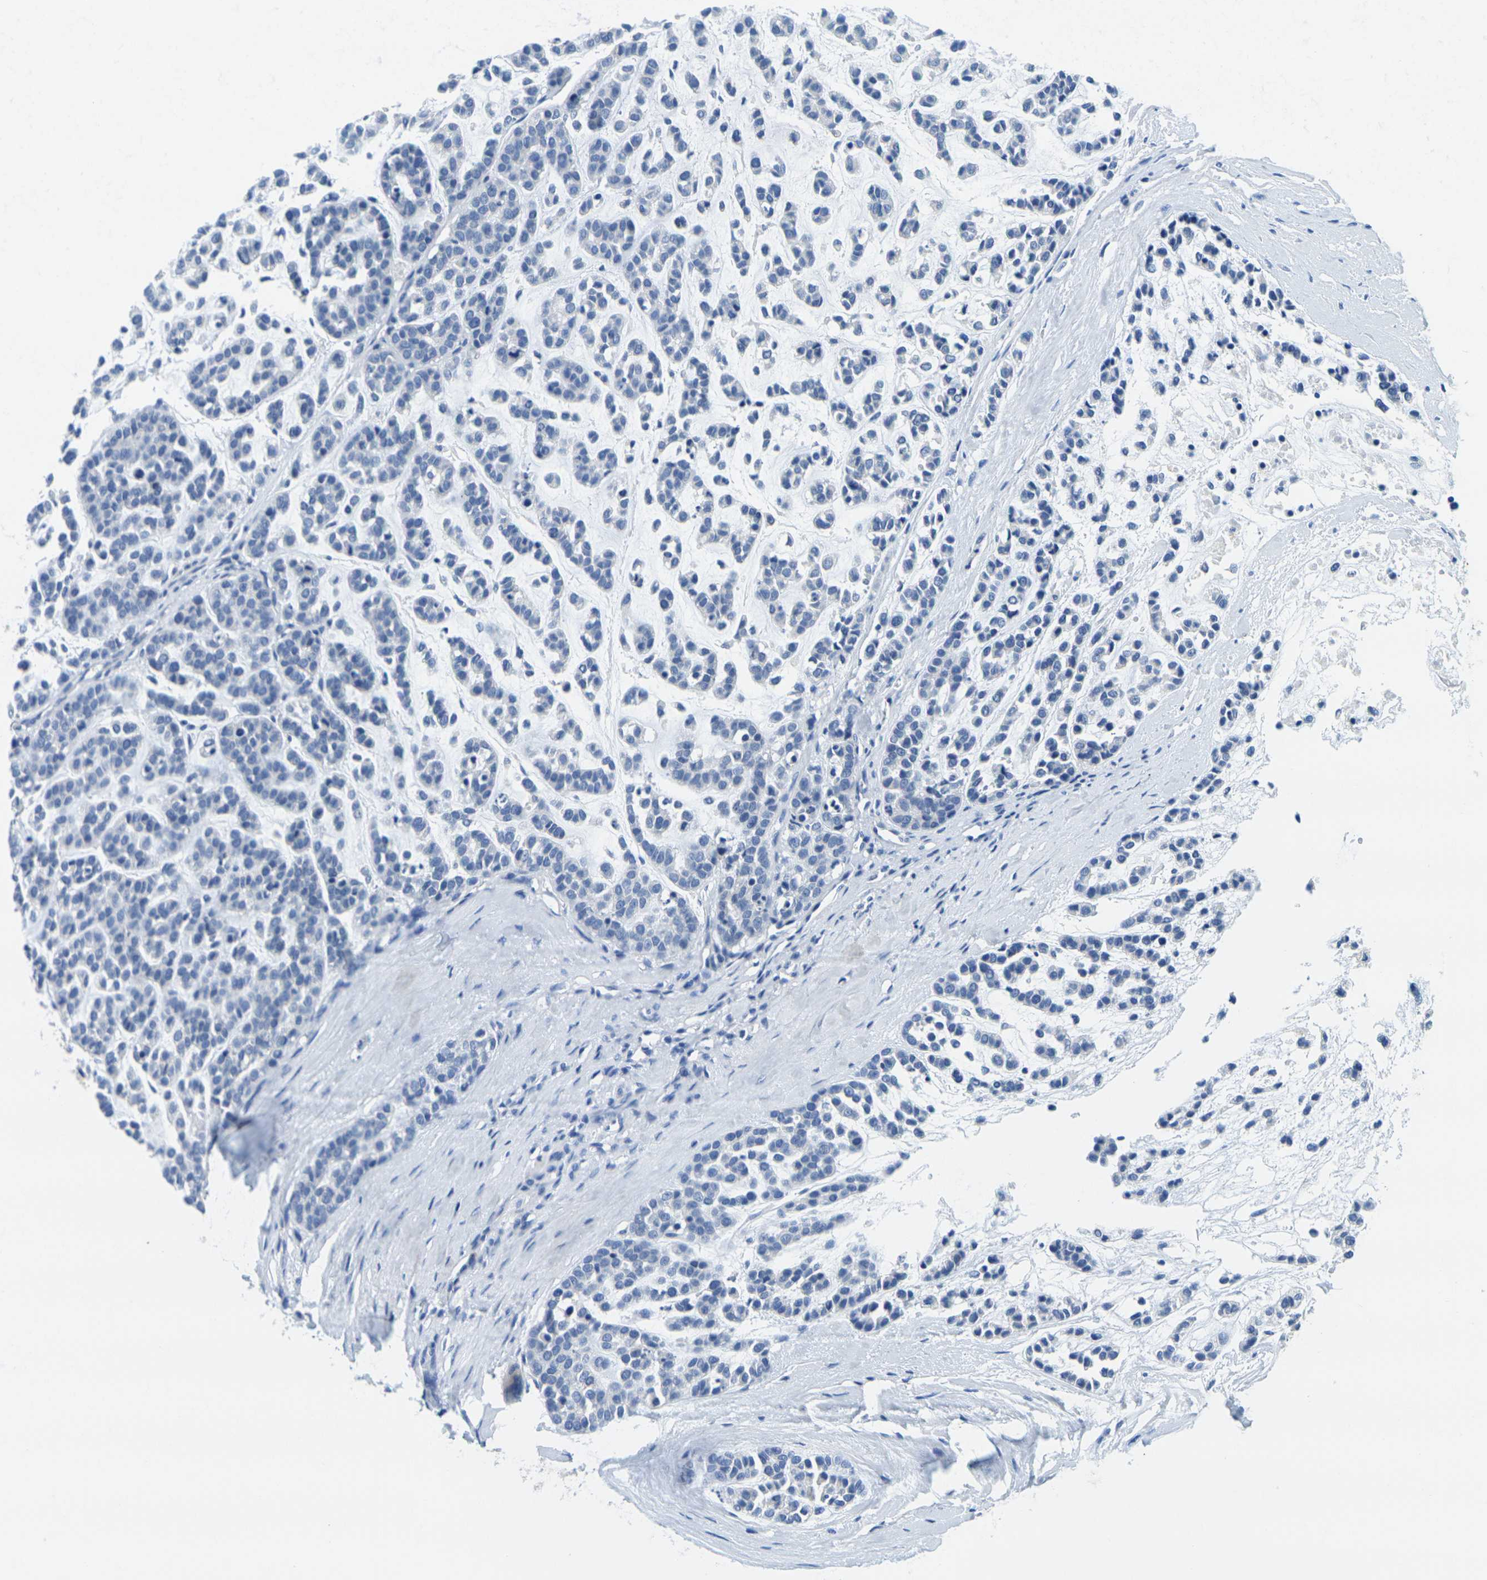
{"staining": {"intensity": "negative", "quantity": "none", "location": "none"}, "tissue": "head and neck cancer", "cell_type": "Tumor cells", "image_type": "cancer", "snomed": [{"axis": "morphology", "description": "Adenocarcinoma, NOS"}, {"axis": "morphology", "description": "Adenoma, NOS"}, {"axis": "topography", "description": "Head-Neck"}], "caption": "This photomicrograph is of head and neck cancer stained with IHC to label a protein in brown with the nuclei are counter-stained blue. There is no staining in tumor cells.", "gene": "FAM3D", "patient": {"sex": "female", "age": 55}}